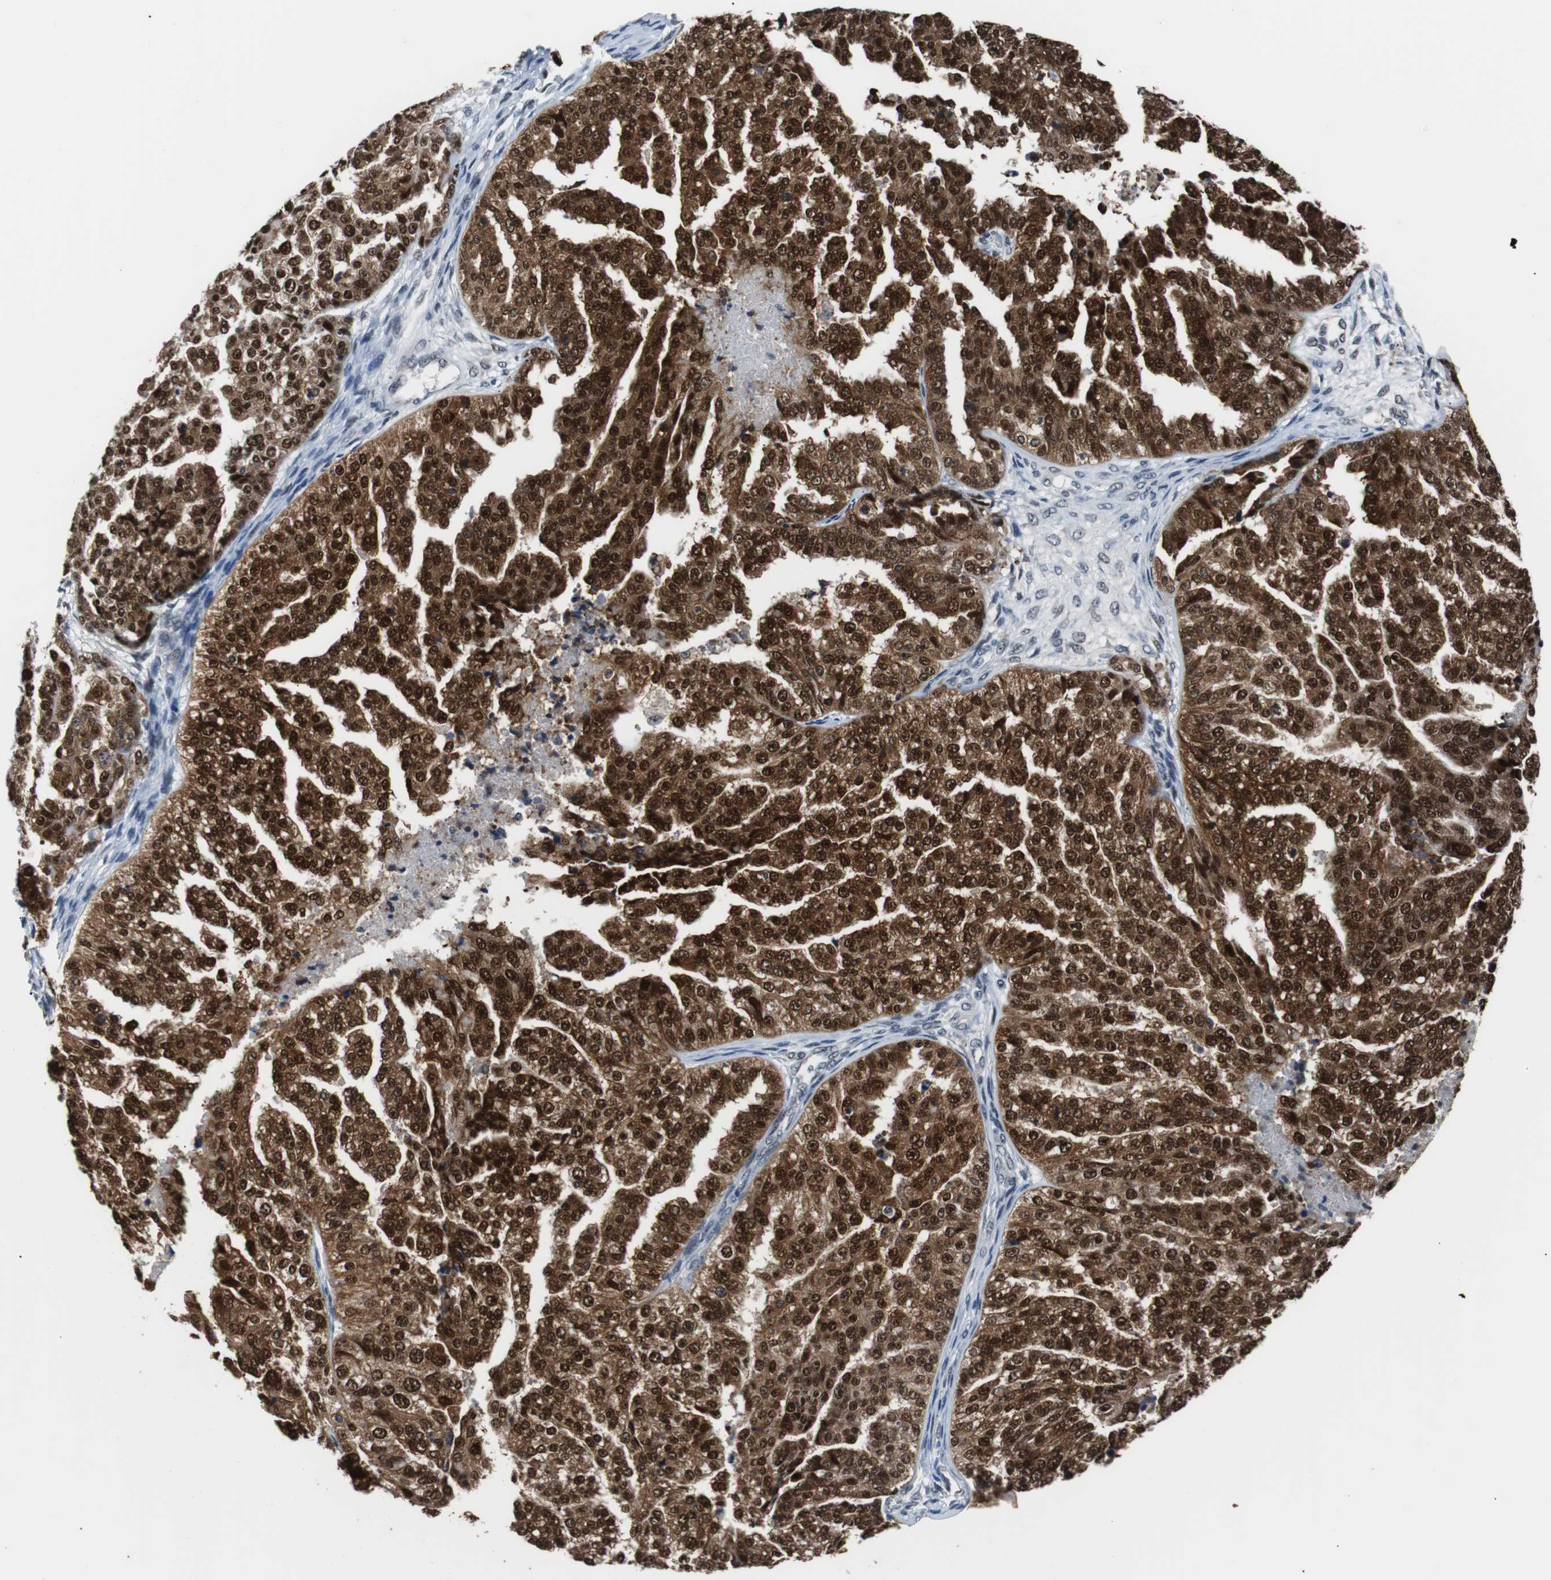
{"staining": {"intensity": "strong", "quantity": ">75%", "location": "cytoplasmic/membranous,nuclear"}, "tissue": "ovarian cancer", "cell_type": "Tumor cells", "image_type": "cancer", "snomed": [{"axis": "morphology", "description": "Cystadenocarcinoma, serous, NOS"}, {"axis": "topography", "description": "Ovary"}], "caption": "There is high levels of strong cytoplasmic/membranous and nuclear positivity in tumor cells of ovarian serous cystadenocarcinoma, as demonstrated by immunohistochemical staining (brown color).", "gene": "USP28", "patient": {"sex": "female", "age": 58}}